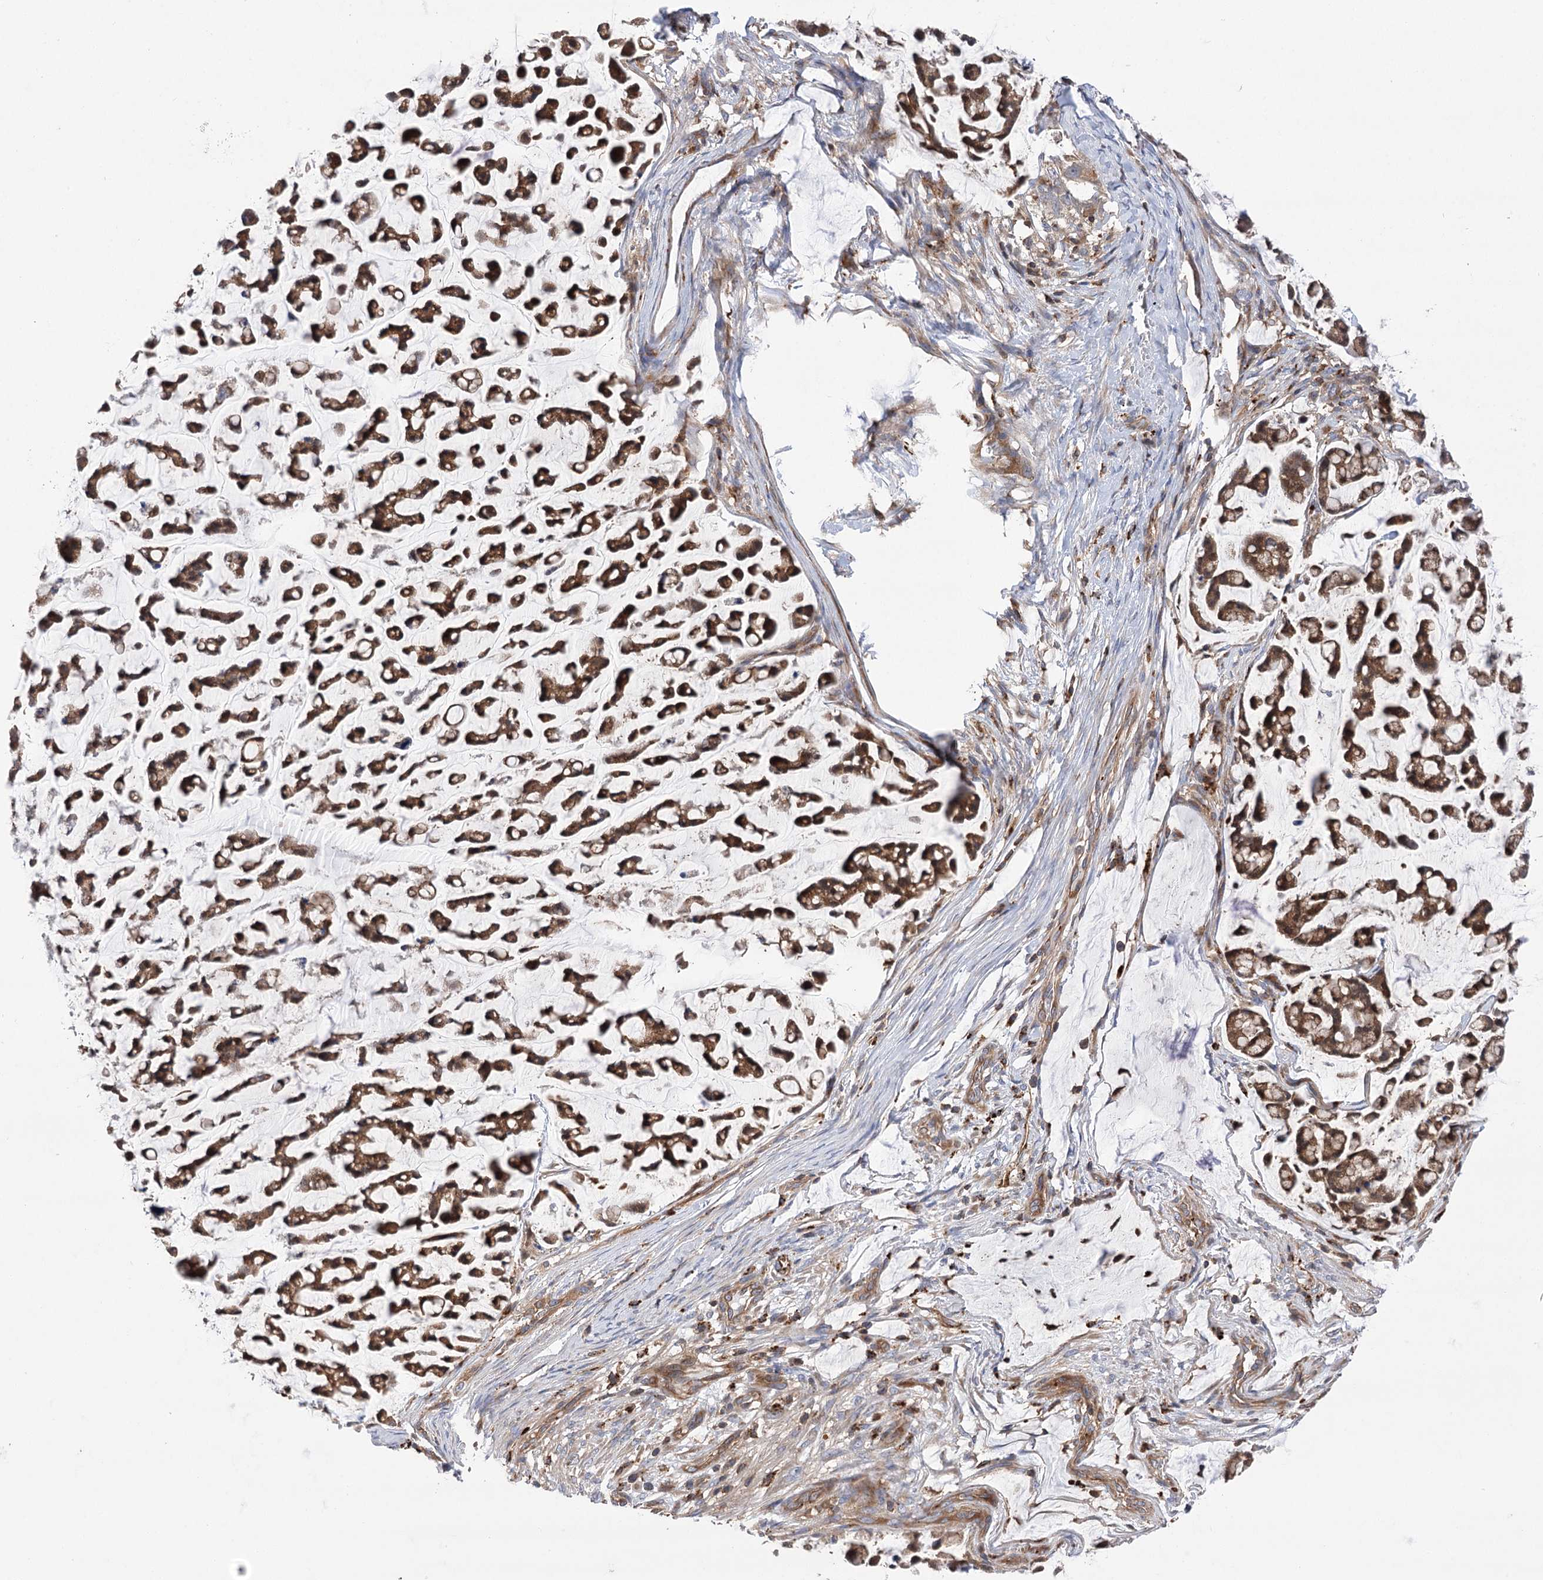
{"staining": {"intensity": "moderate", "quantity": ">75%", "location": "cytoplasmic/membranous"}, "tissue": "stomach cancer", "cell_type": "Tumor cells", "image_type": "cancer", "snomed": [{"axis": "morphology", "description": "Adenocarcinoma, NOS"}, {"axis": "topography", "description": "Stomach, lower"}], "caption": "About >75% of tumor cells in stomach cancer (adenocarcinoma) display moderate cytoplasmic/membranous protein staining as visualized by brown immunohistochemical staining.", "gene": "VPS37B", "patient": {"sex": "male", "age": 67}}